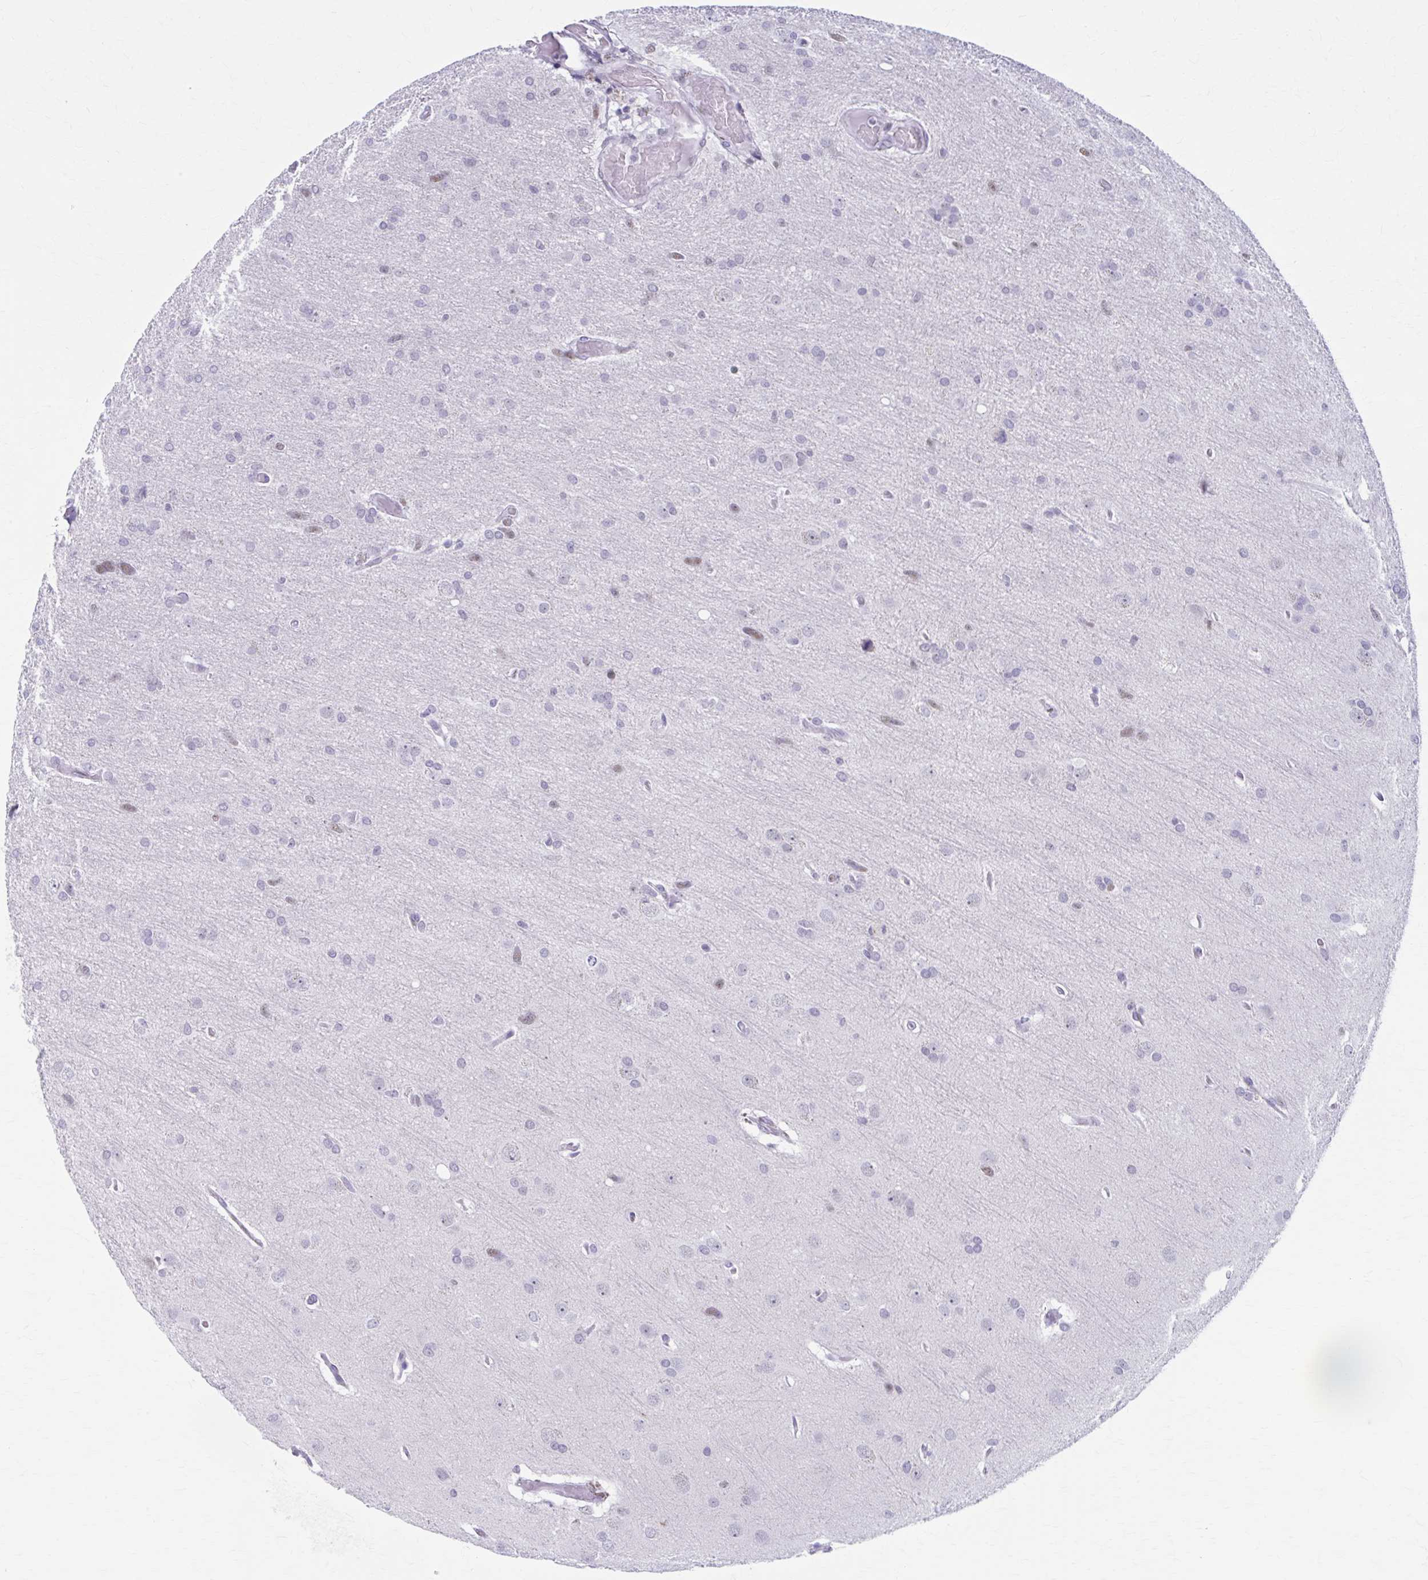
{"staining": {"intensity": "negative", "quantity": "none", "location": "none"}, "tissue": "glioma", "cell_type": "Tumor cells", "image_type": "cancer", "snomed": [{"axis": "morphology", "description": "Glioma, malignant, High grade"}, {"axis": "topography", "description": "Brain"}], "caption": "Immunohistochemical staining of glioma reveals no significant staining in tumor cells. (DAB immunohistochemistry with hematoxylin counter stain).", "gene": "CCDC105", "patient": {"sex": "male", "age": 53}}